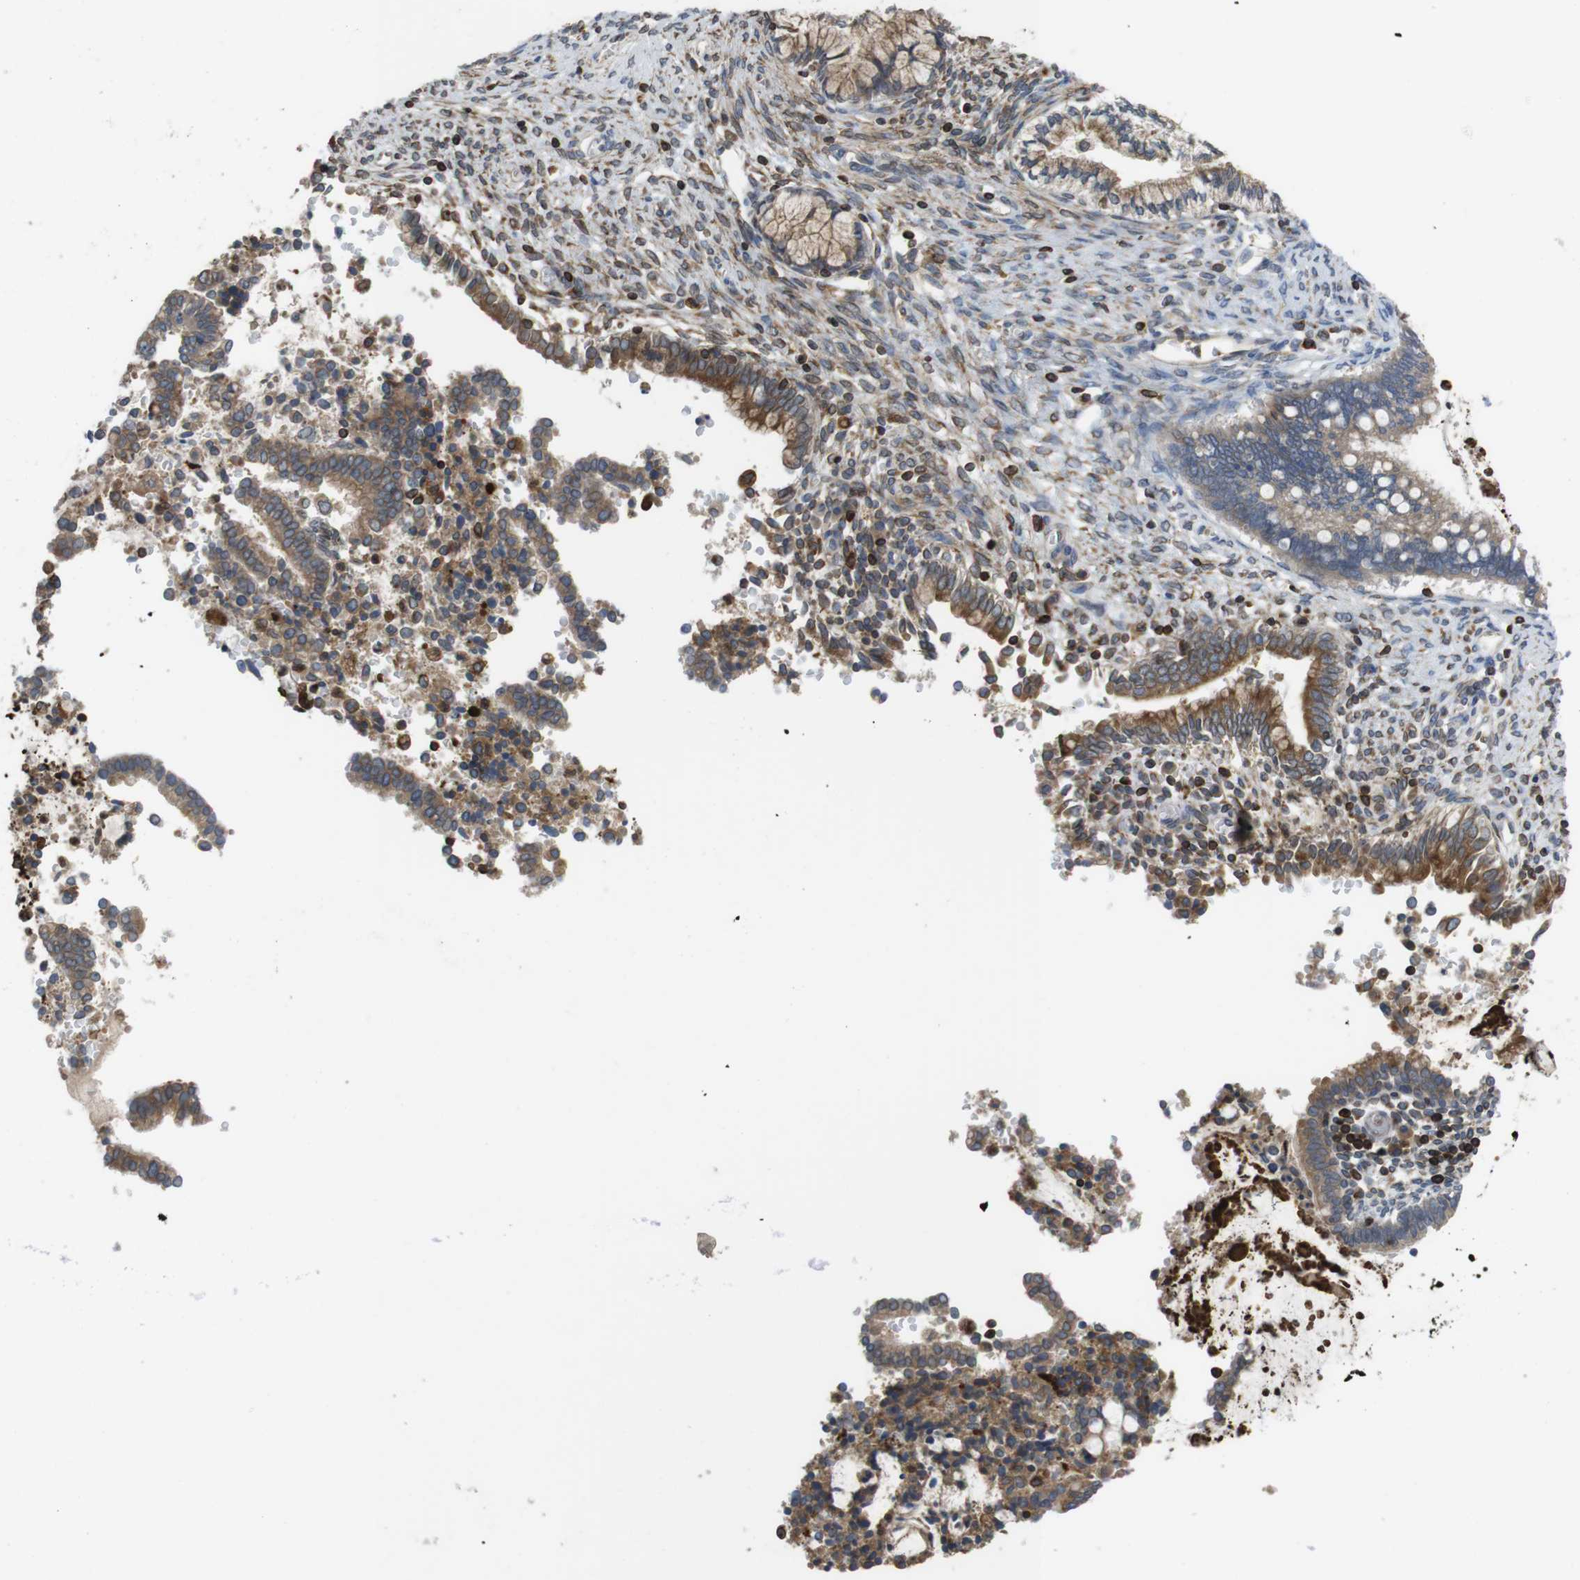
{"staining": {"intensity": "moderate", "quantity": ">75%", "location": "cytoplasmic/membranous"}, "tissue": "cervical cancer", "cell_type": "Tumor cells", "image_type": "cancer", "snomed": [{"axis": "morphology", "description": "Adenocarcinoma, NOS"}, {"axis": "topography", "description": "Cervix"}], "caption": "Immunohistochemical staining of cervical adenocarcinoma displays moderate cytoplasmic/membranous protein positivity in about >75% of tumor cells.", "gene": "ARL6IP5", "patient": {"sex": "female", "age": 44}}